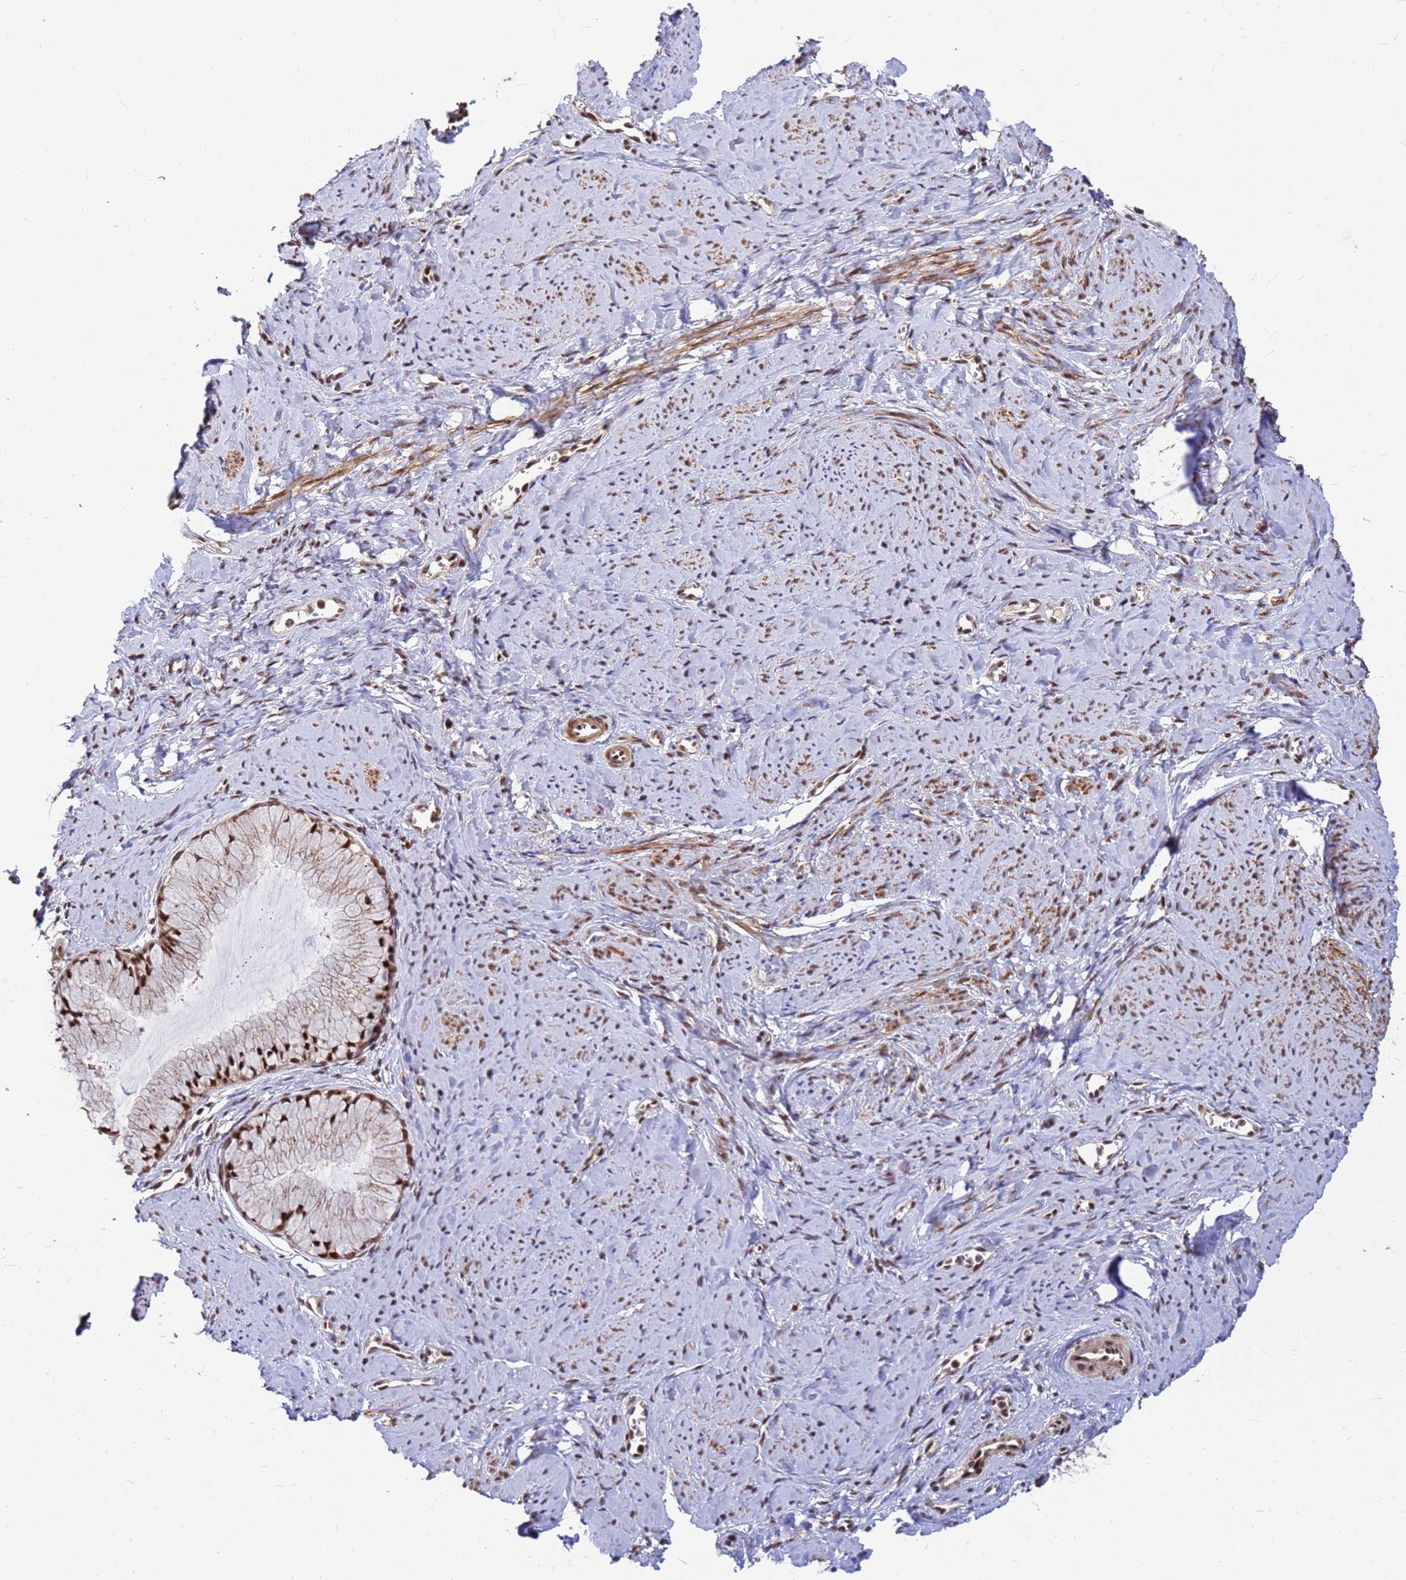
{"staining": {"intensity": "strong", "quantity": ">75%", "location": "nuclear"}, "tissue": "cervix", "cell_type": "Glandular cells", "image_type": "normal", "snomed": [{"axis": "morphology", "description": "Normal tissue, NOS"}, {"axis": "topography", "description": "Cervix"}], "caption": "The immunohistochemical stain highlights strong nuclear positivity in glandular cells of unremarkable cervix.", "gene": "NCBP2", "patient": {"sex": "female", "age": 42}}